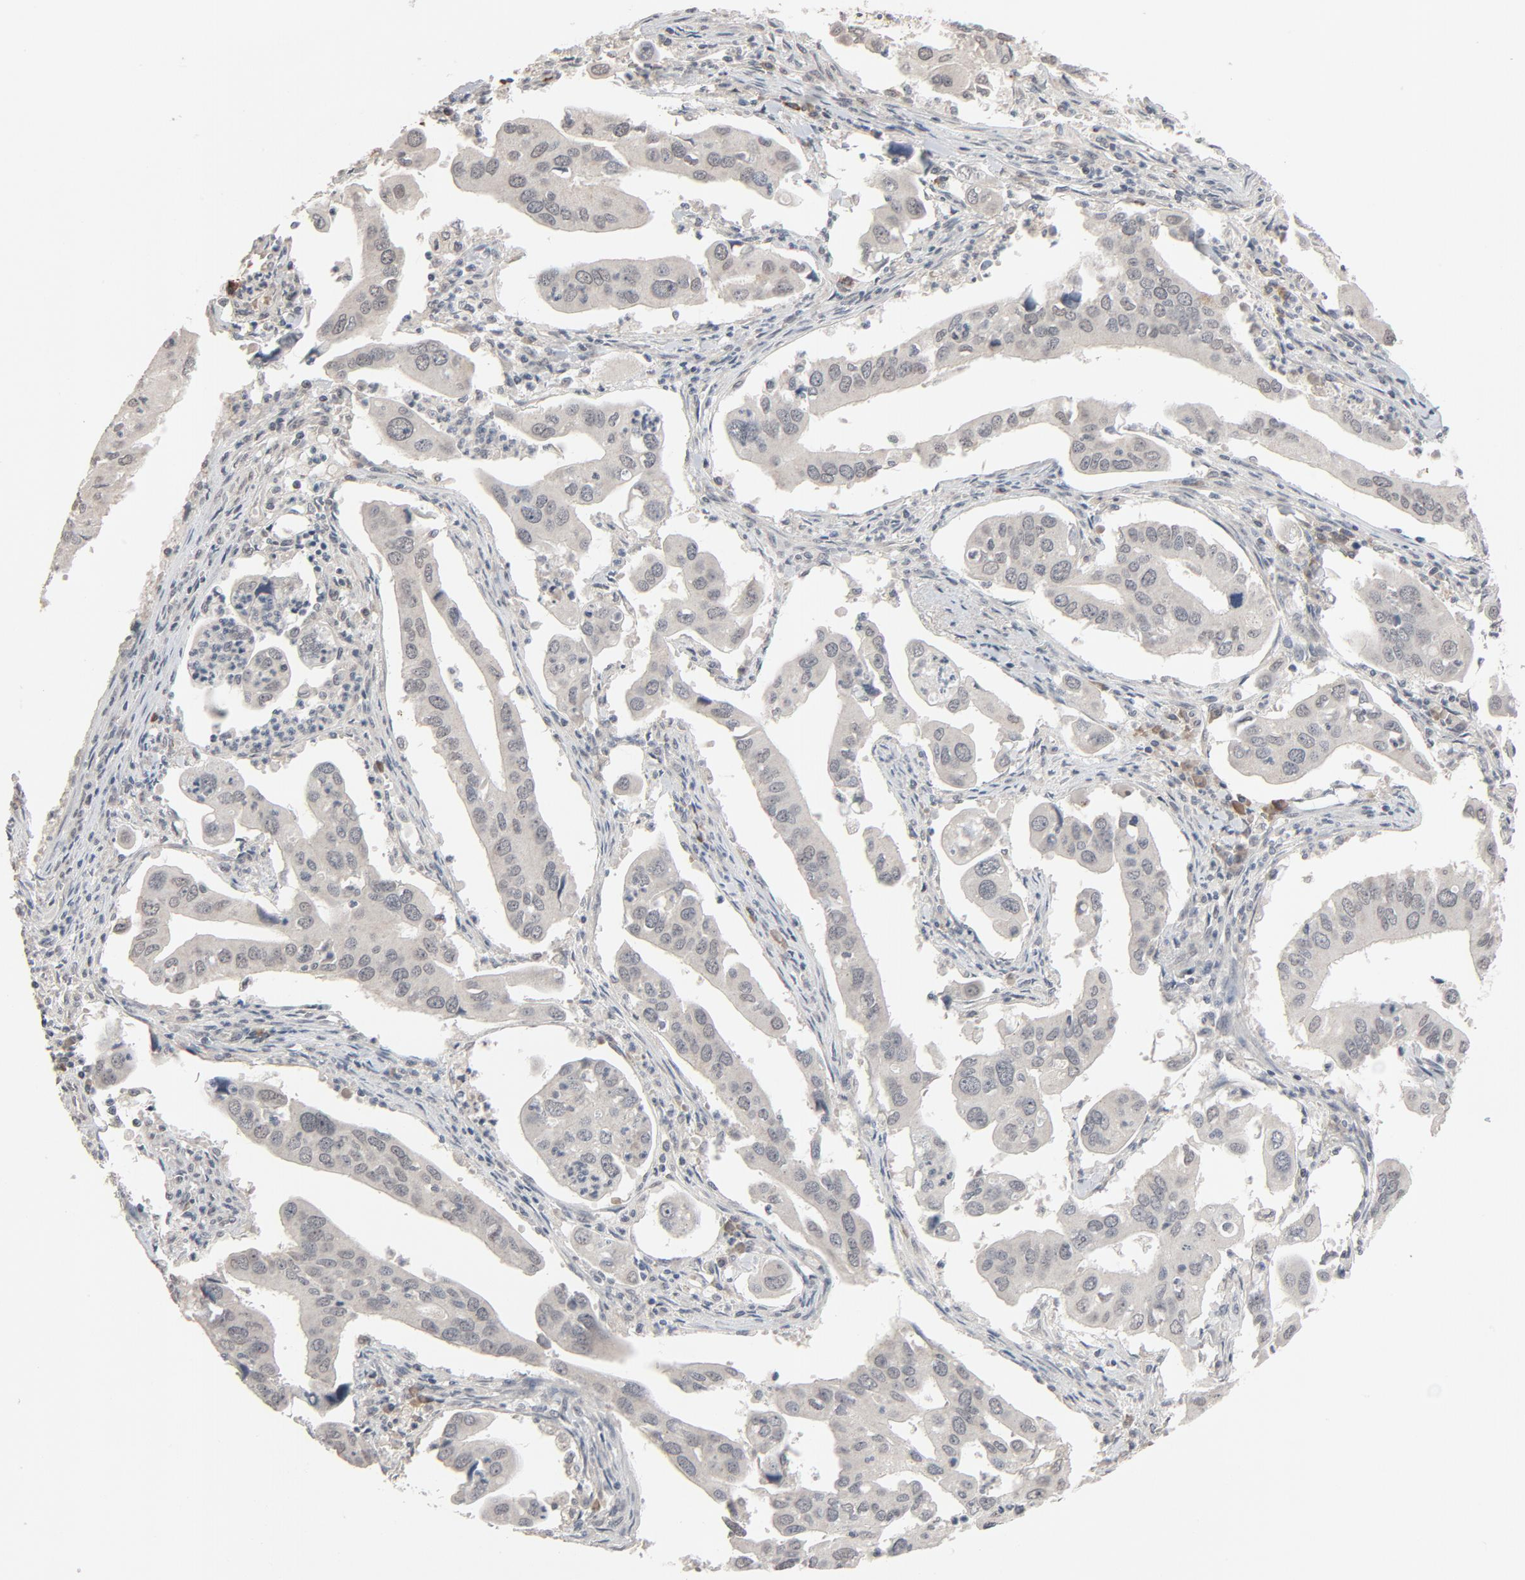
{"staining": {"intensity": "negative", "quantity": "none", "location": "none"}, "tissue": "lung cancer", "cell_type": "Tumor cells", "image_type": "cancer", "snomed": [{"axis": "morphology", "description": "Adenocarcinoma, NOS"}, {"axis": "topography", "description": "Lung"}], "caption": "Tumor cells show no significant protein staining in lung adenocarcinoma.", "gene": "MT3", "patient": {"sex": "male", "age": 48}}